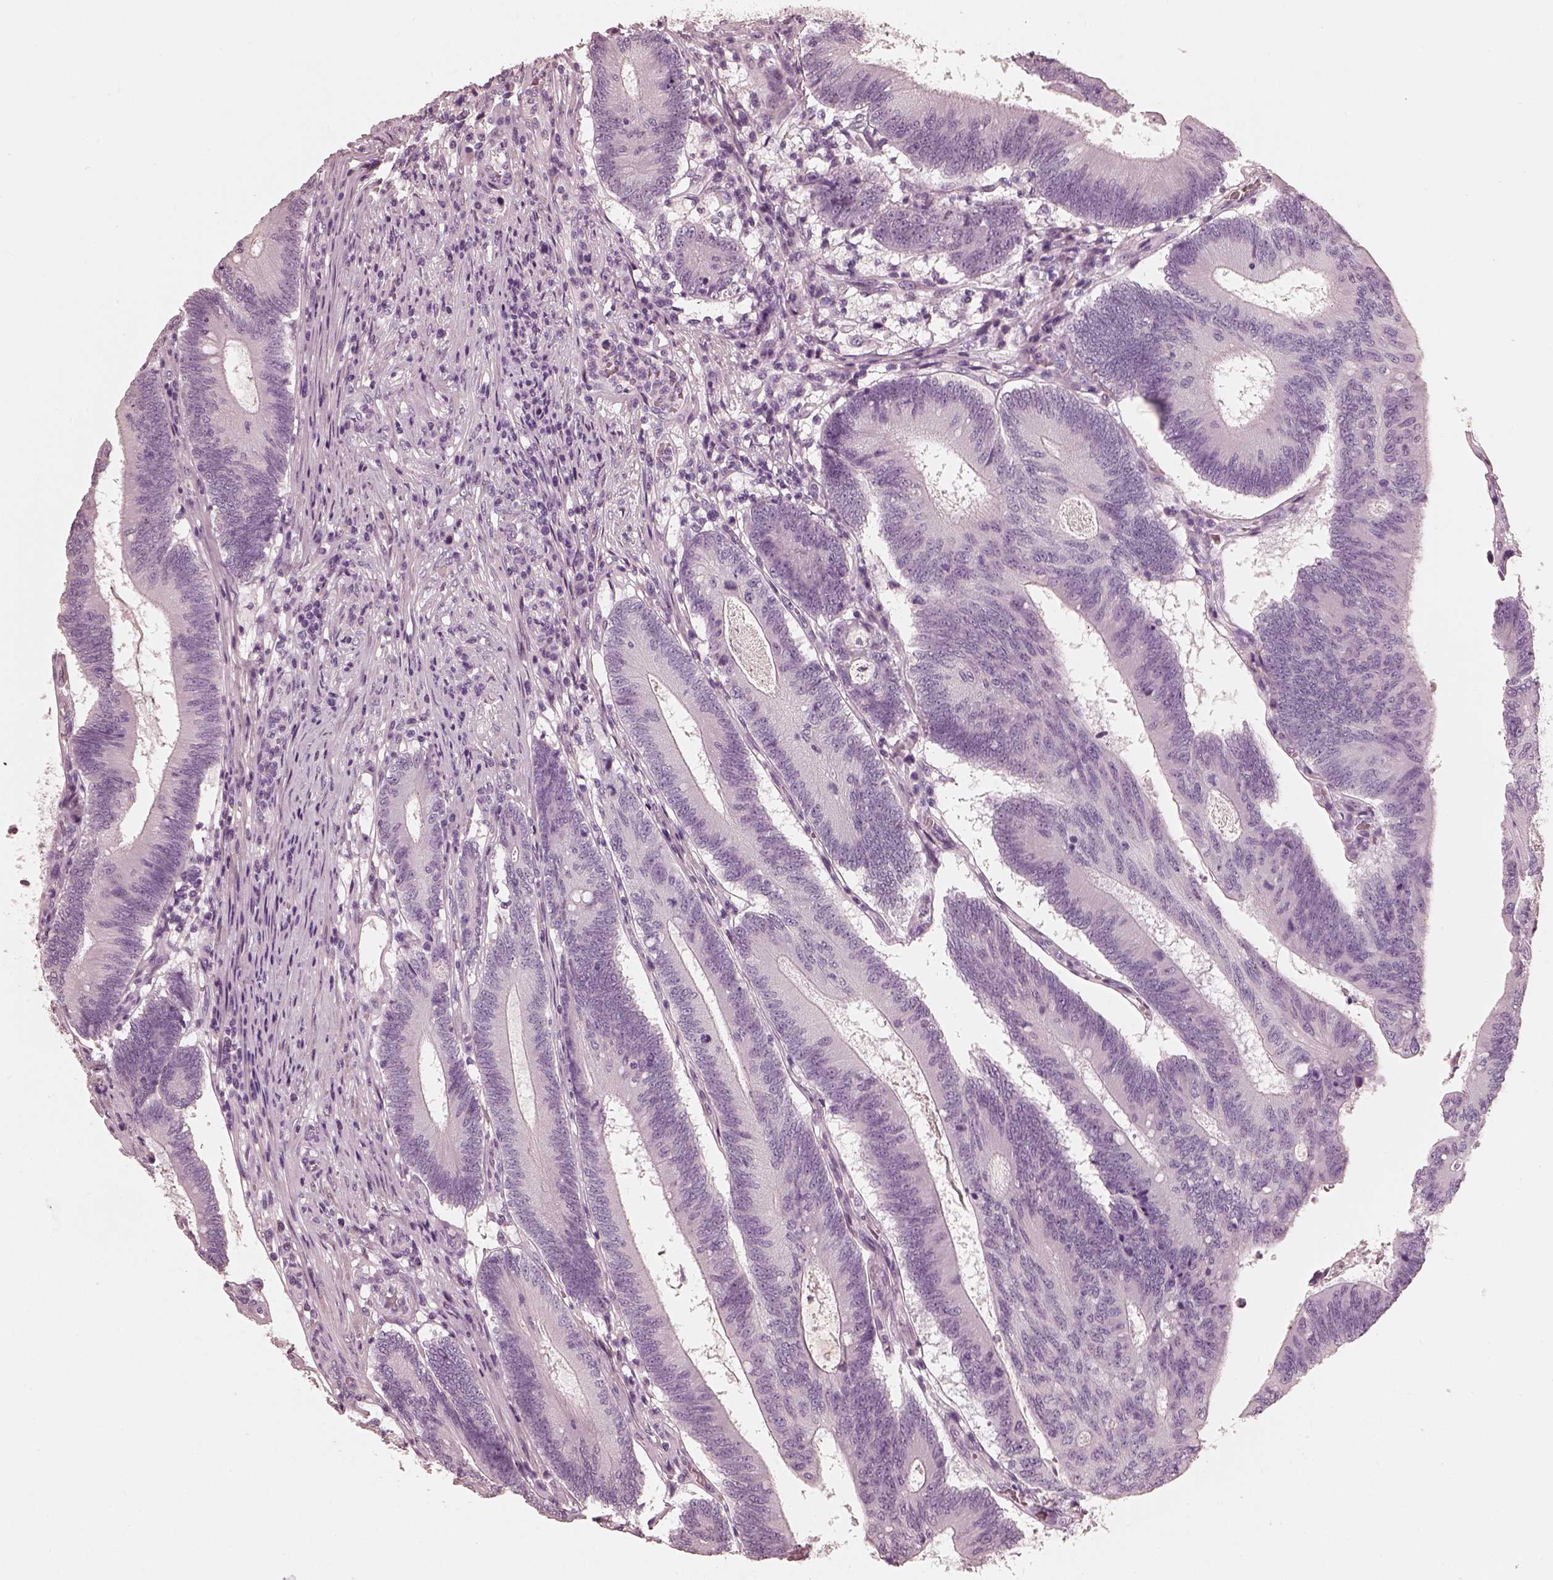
{"staining": {"intensity": "negative", "quantity": "none", "location": "none"}, "tissue": "colorectal cancer", "cell_type": "Tumor cells", "image_type": "cancer", "snomed": [{"axis": "morphology", "description": "Adenocarcinoma, NOS"}, {"axis": "topography", "description": "Colon"}], "caption": "Immunohistochemical staining of human adenocarcinoma (colorectal) shows no significant staining in tumor cells.", "gene": "RS1", "patient": {"sex": "female", "age": 70}}